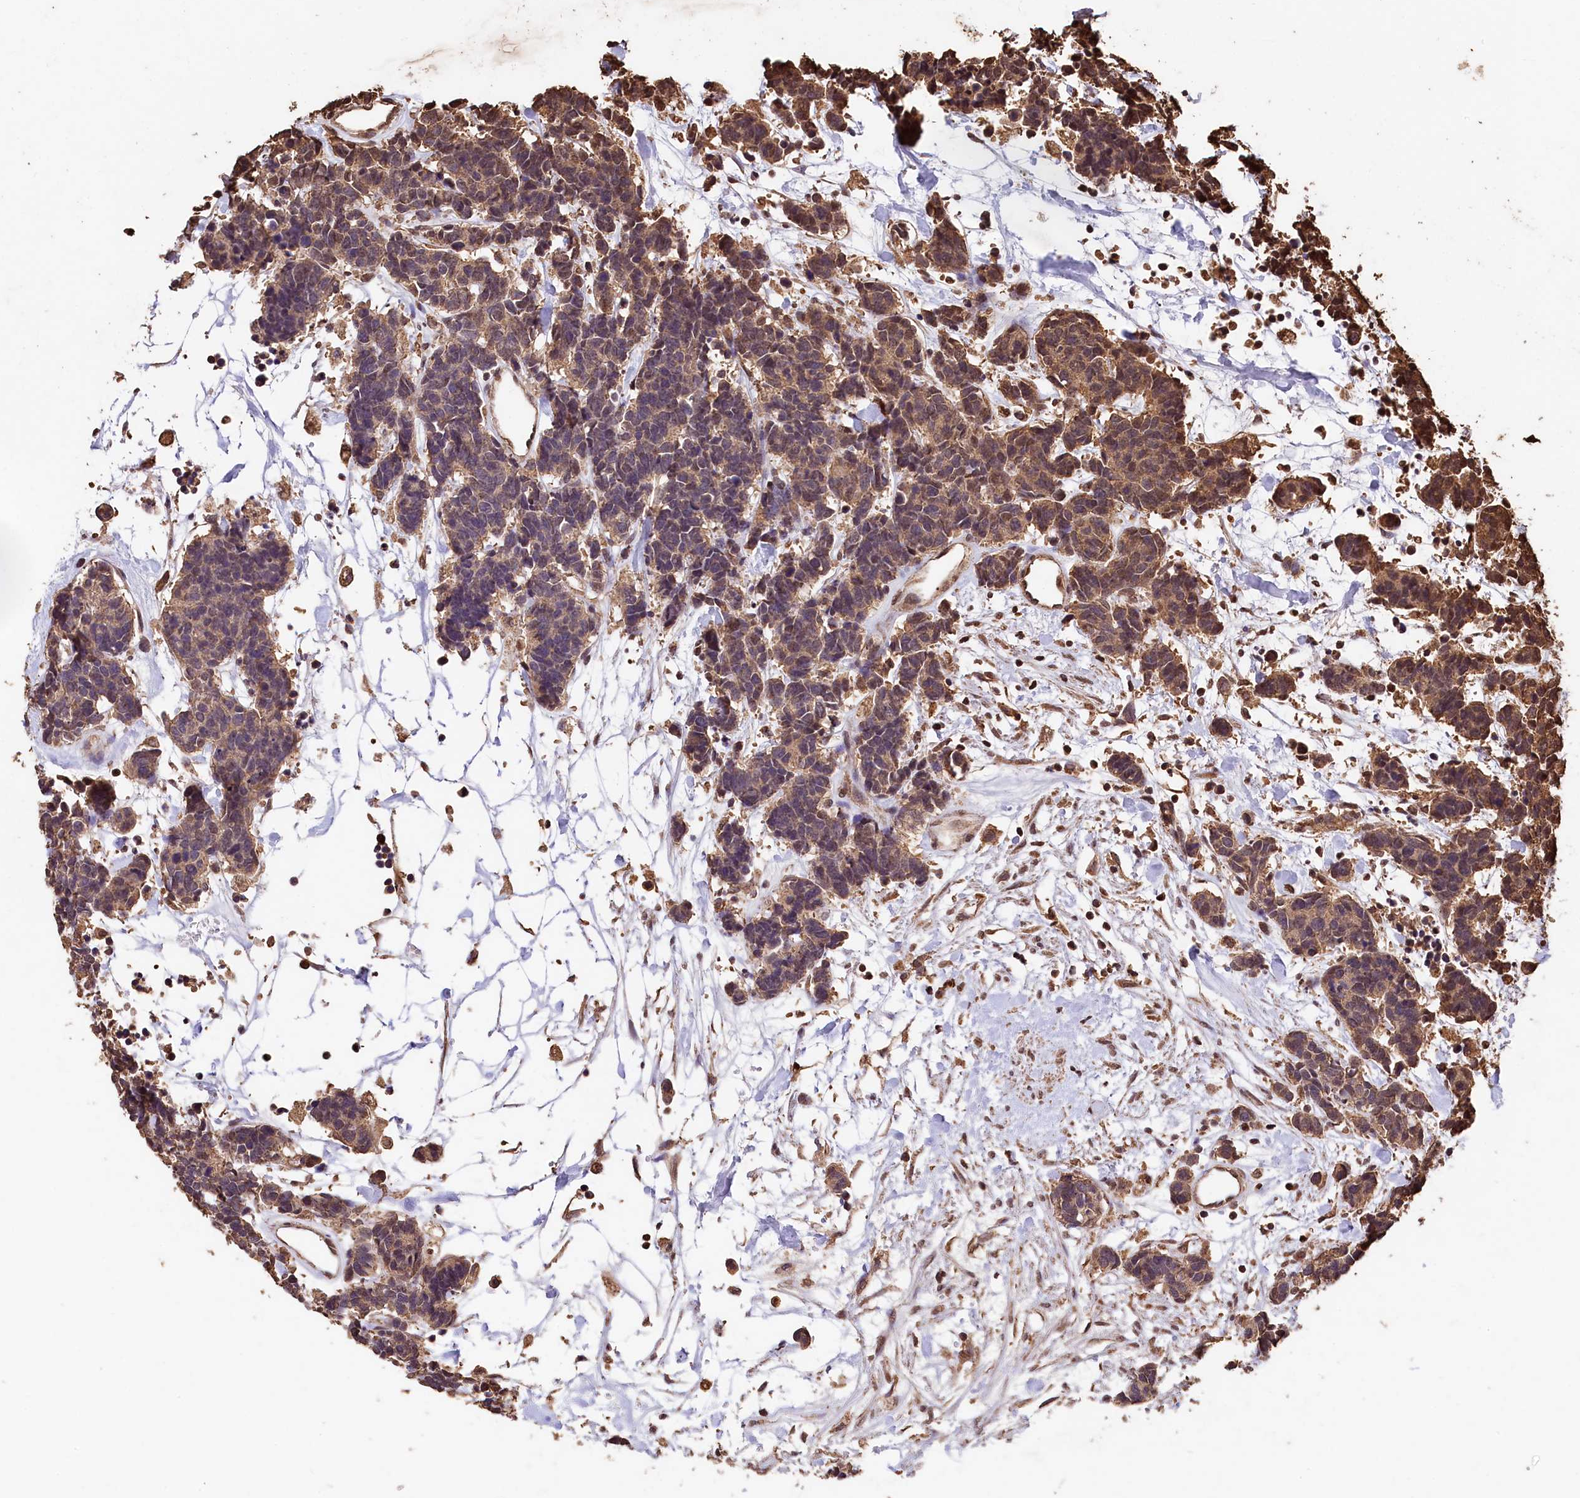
{"staining": {"intensity": "weak", "quantity": ">75%", "location": "cytoplasmic/membranous,nuclear"}, "tissue": "carcinoid", "cell_type": "Tumor cells", "image_type": "cancer", "snomed": [{"axis": "morphology", "description": "Carcinoma, NOS"}, {"axis": "morphology", "description": "Carcinoid, malignant, NOS"}, {"axis": "topography", "description": "Urinary bladder"}], "caption": "The histopathology image demonstrates staining of carcinoid, revealing weak cytoplasmic/membranous and nuclear protein expression (brown color) within tumor cells.", "gene": "CEP57L1", "patient": {"sex": "male", "age": 57}}